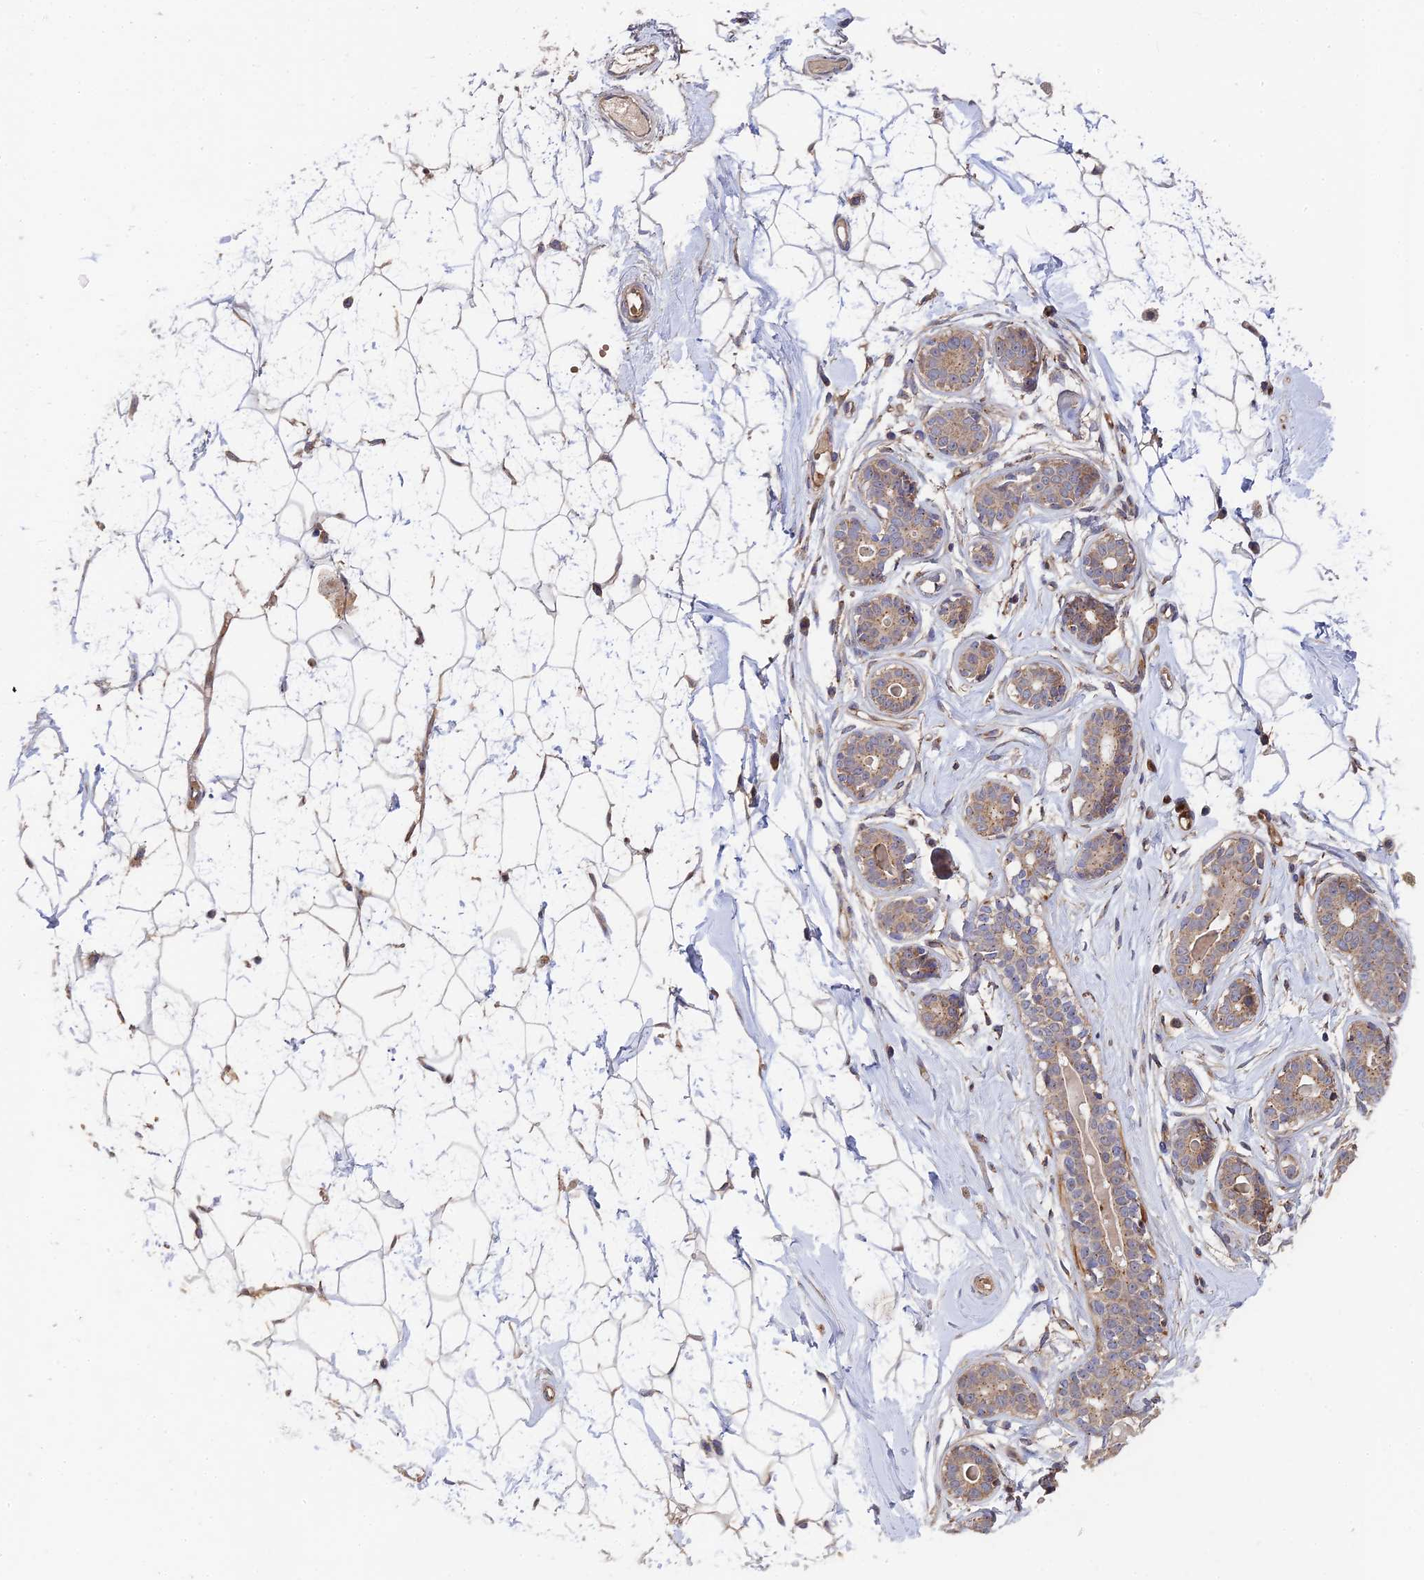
{"staining": {"intensity": "negative", "quantity": "none", "location": "none"}, "tissue": "breast", "cell_type": "Adipocytes", "image_type": "normal", "snomed": [{"axis": "morphology", "description": "Normal tissue, NOS"}, {"axis": "morphology", "description": "Adenoma, NOS"}, {"axis": "topography", "description": "Breast"}], "caption": "An immunohistochemistry (IHC) micrograph of benign breast is shown. There is no staining in adipocytes of breast. (Brightfield microscopy of DAB (3,3'-diaminobenzidine) IHC at high magnification).", "gene": "RPIA", "patient": {"sex": "female", "age": 23}}